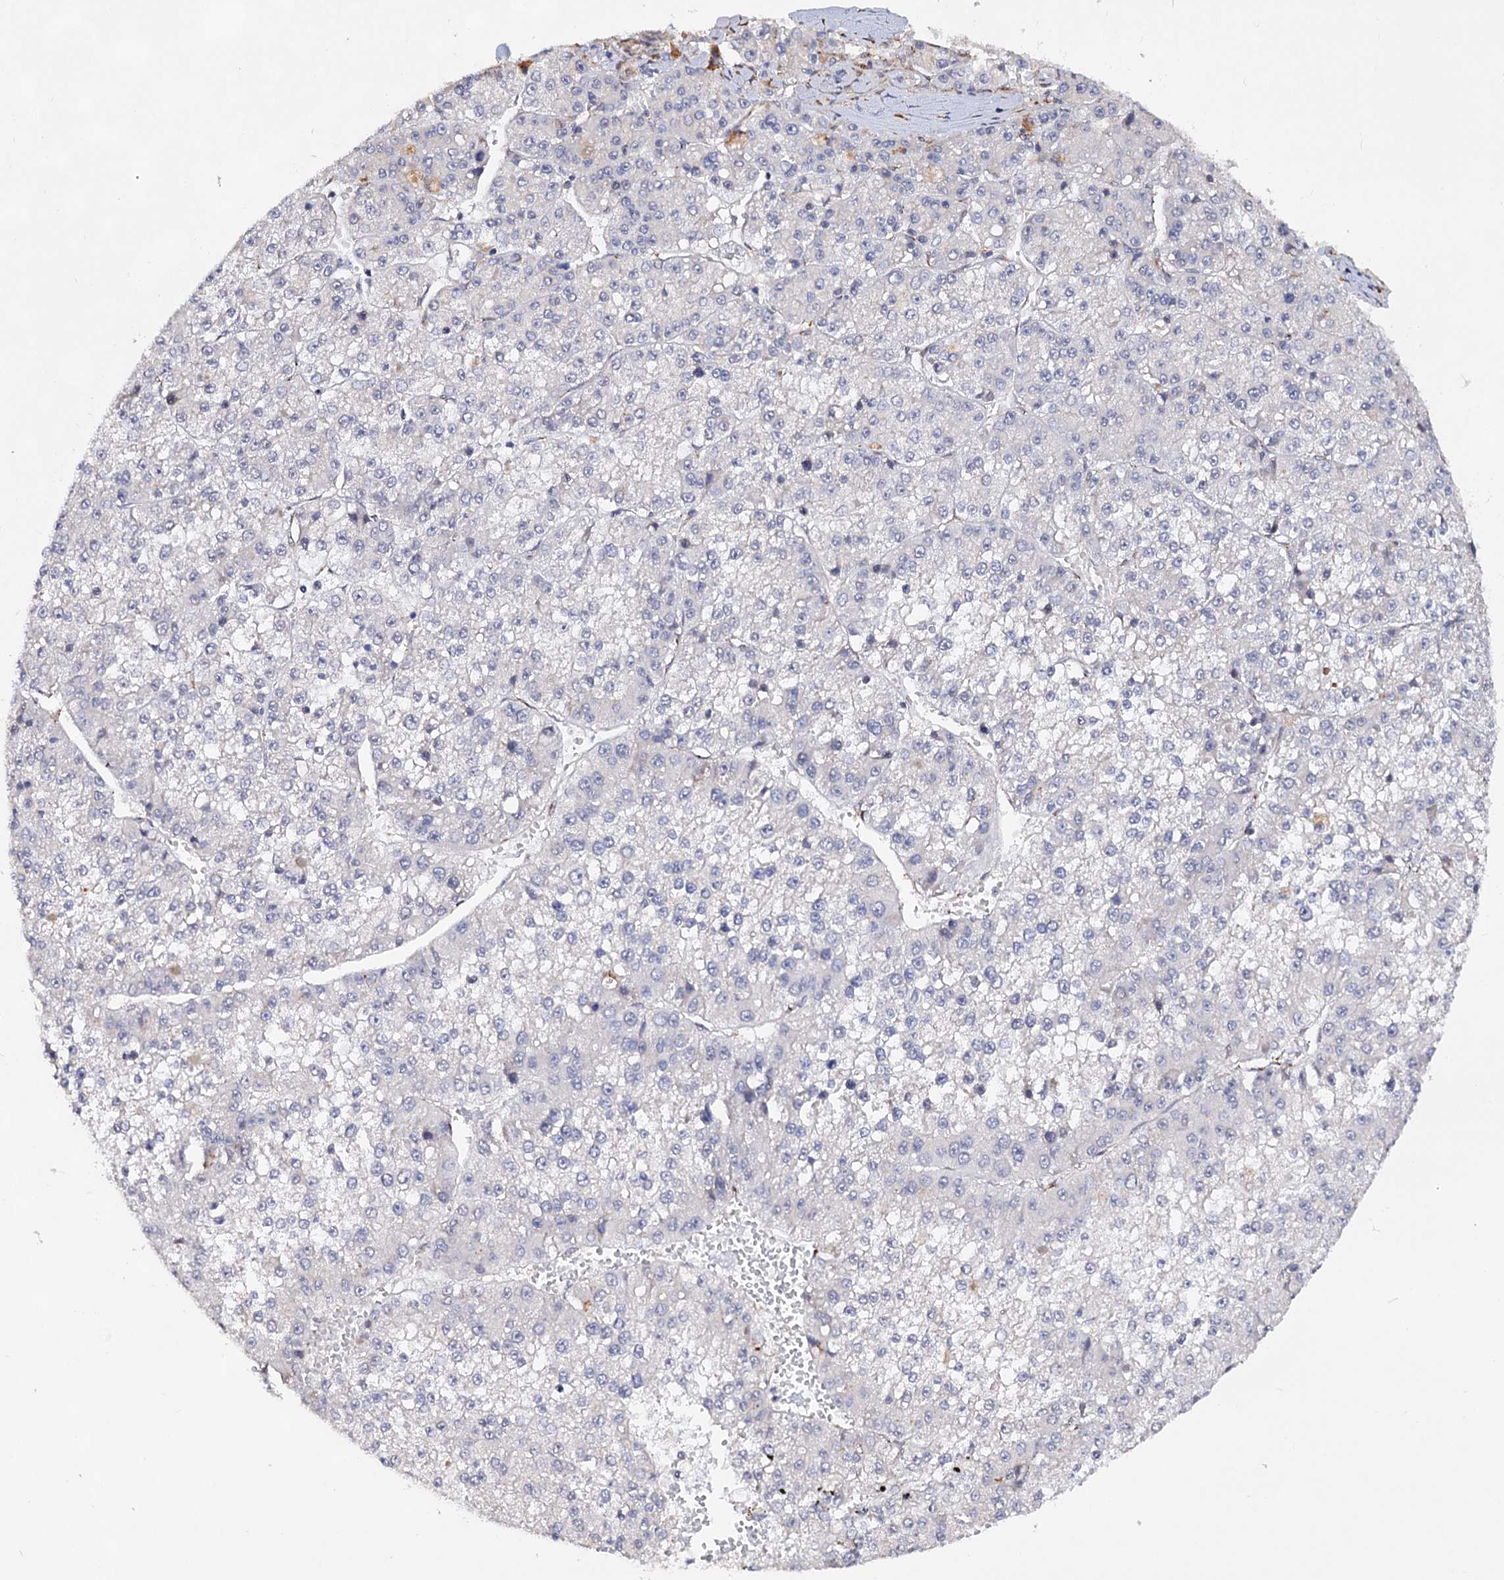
{"staining": {"intensity": "negative", "quantity": "none", "location": "none"}, "tissue": "liver cancer", "cell_type": "Tumor cells", "image_type": "cancer", "snomed": [{"axis": "morphology", "description": "Carcinoma, Hepatocellular, NOS"}, {"axis": "topography", "description": "Liver"}], "caption": "This is an immunohistochemistry (IHC) photomicrograph of hepatocellular carcinoma (liver). There is no positivity in tumor cells.", "gene": "C11orf96", "patient": {"sex": "female", "age": 73}}